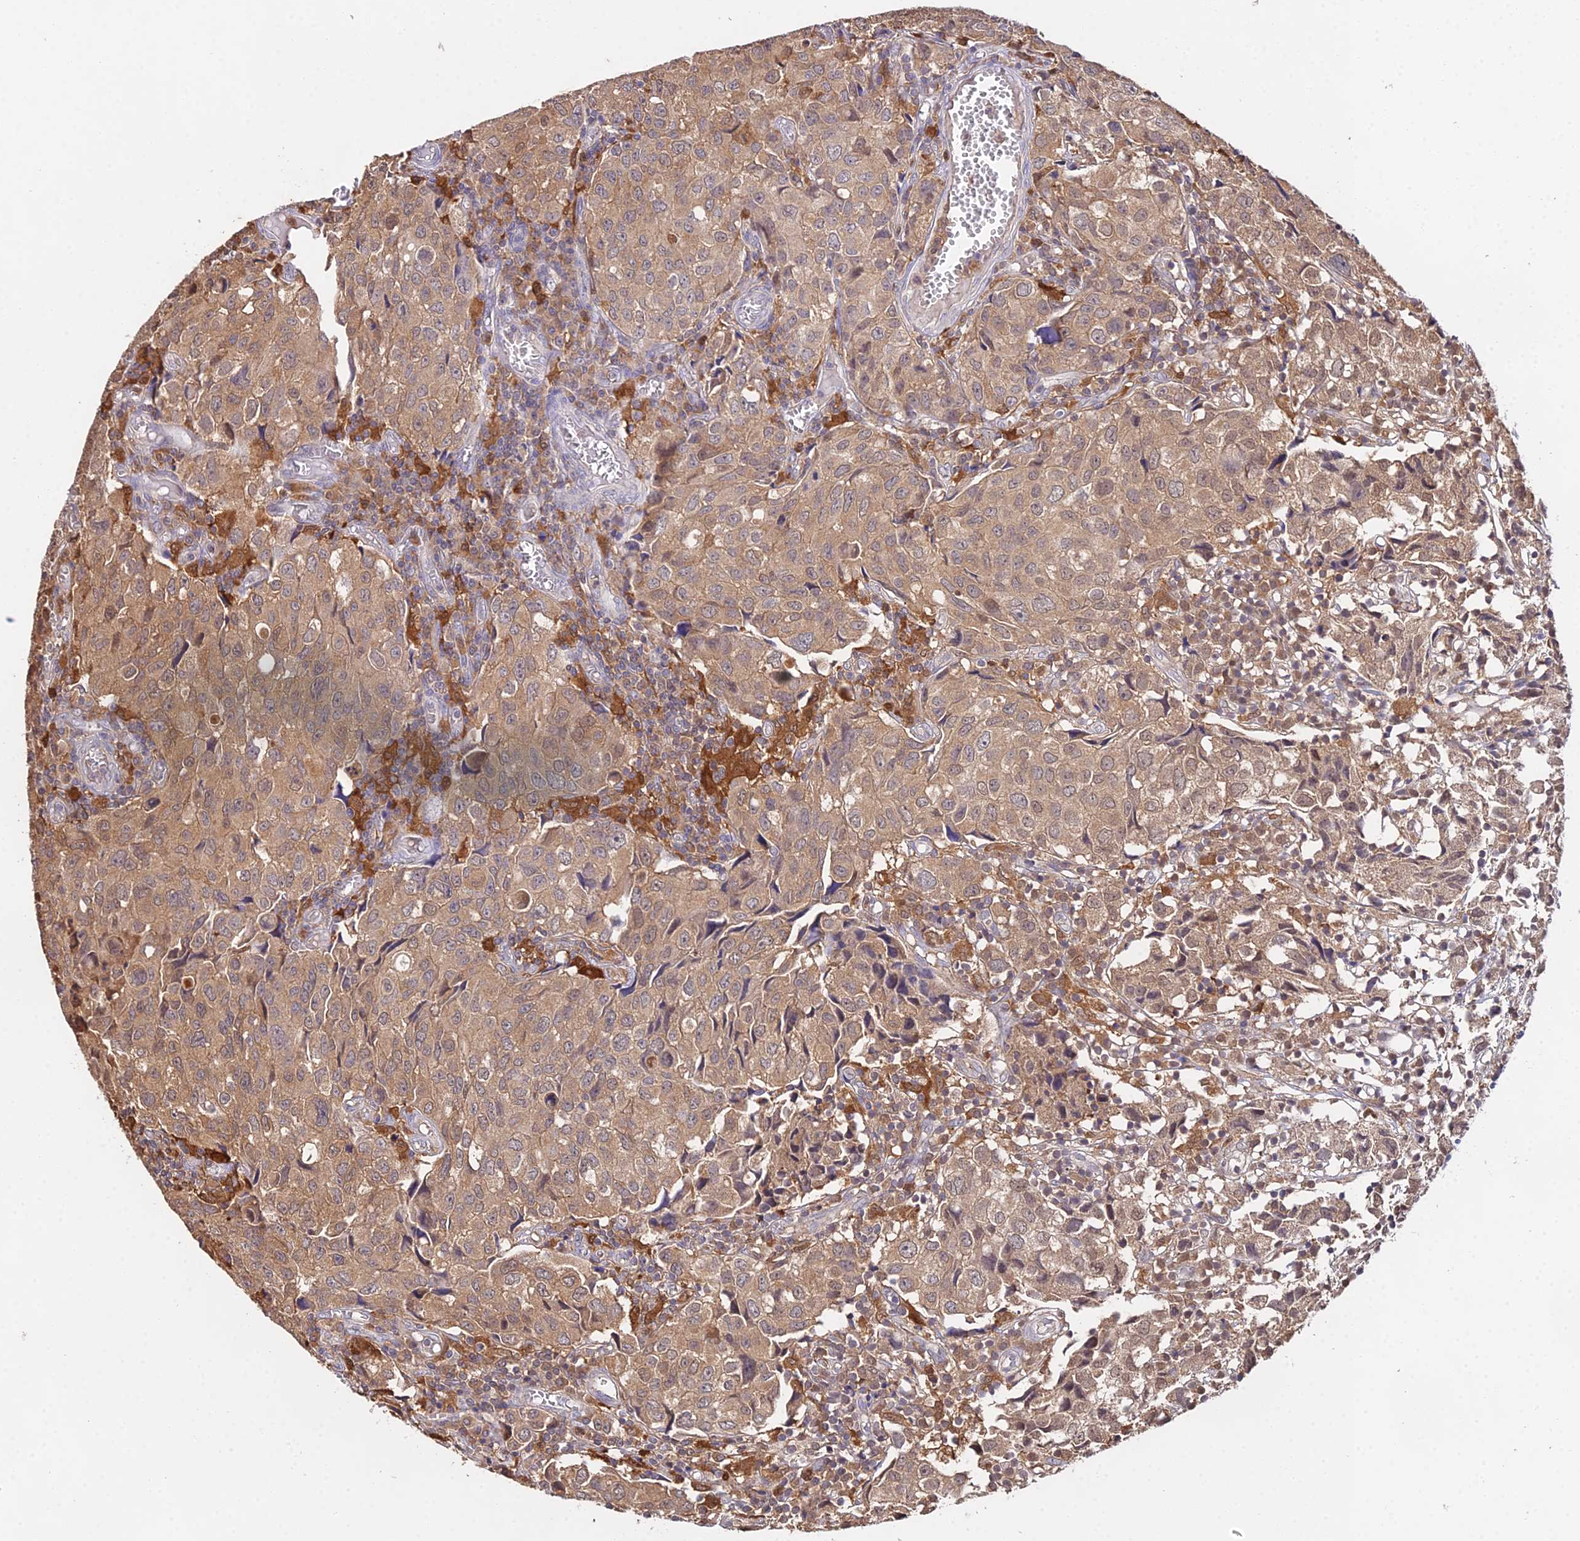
{"staining": {"intensity": "moderate", "quantity": ">75%", "location": "cytoplasmic/membranous"}, "tissue": "urothelial cancer", "cell_type": "Tumor cells", "image_type": "cancer", "snomed": [{"axis": "morphology", "description": "Urothelial carcinoma, High grade"}, {"axis": "topography", "description": "Urinary bladder"}], "caption": "An immunohistochemistry (IHC) micrograph of neoplastic tissue is shown. Protein staining in brown labels moderate cytoplasmic/membranous positivity in urothelial cancer within tumor cells. The staining is performed using DAB (3,3'-diaminobenzidine) brown chromogen to label protein expression. The nuclei are counter-stained blue using hematoxylin.", "gene": "FBP1", "patient": {"sex": "female", "age": 75}}